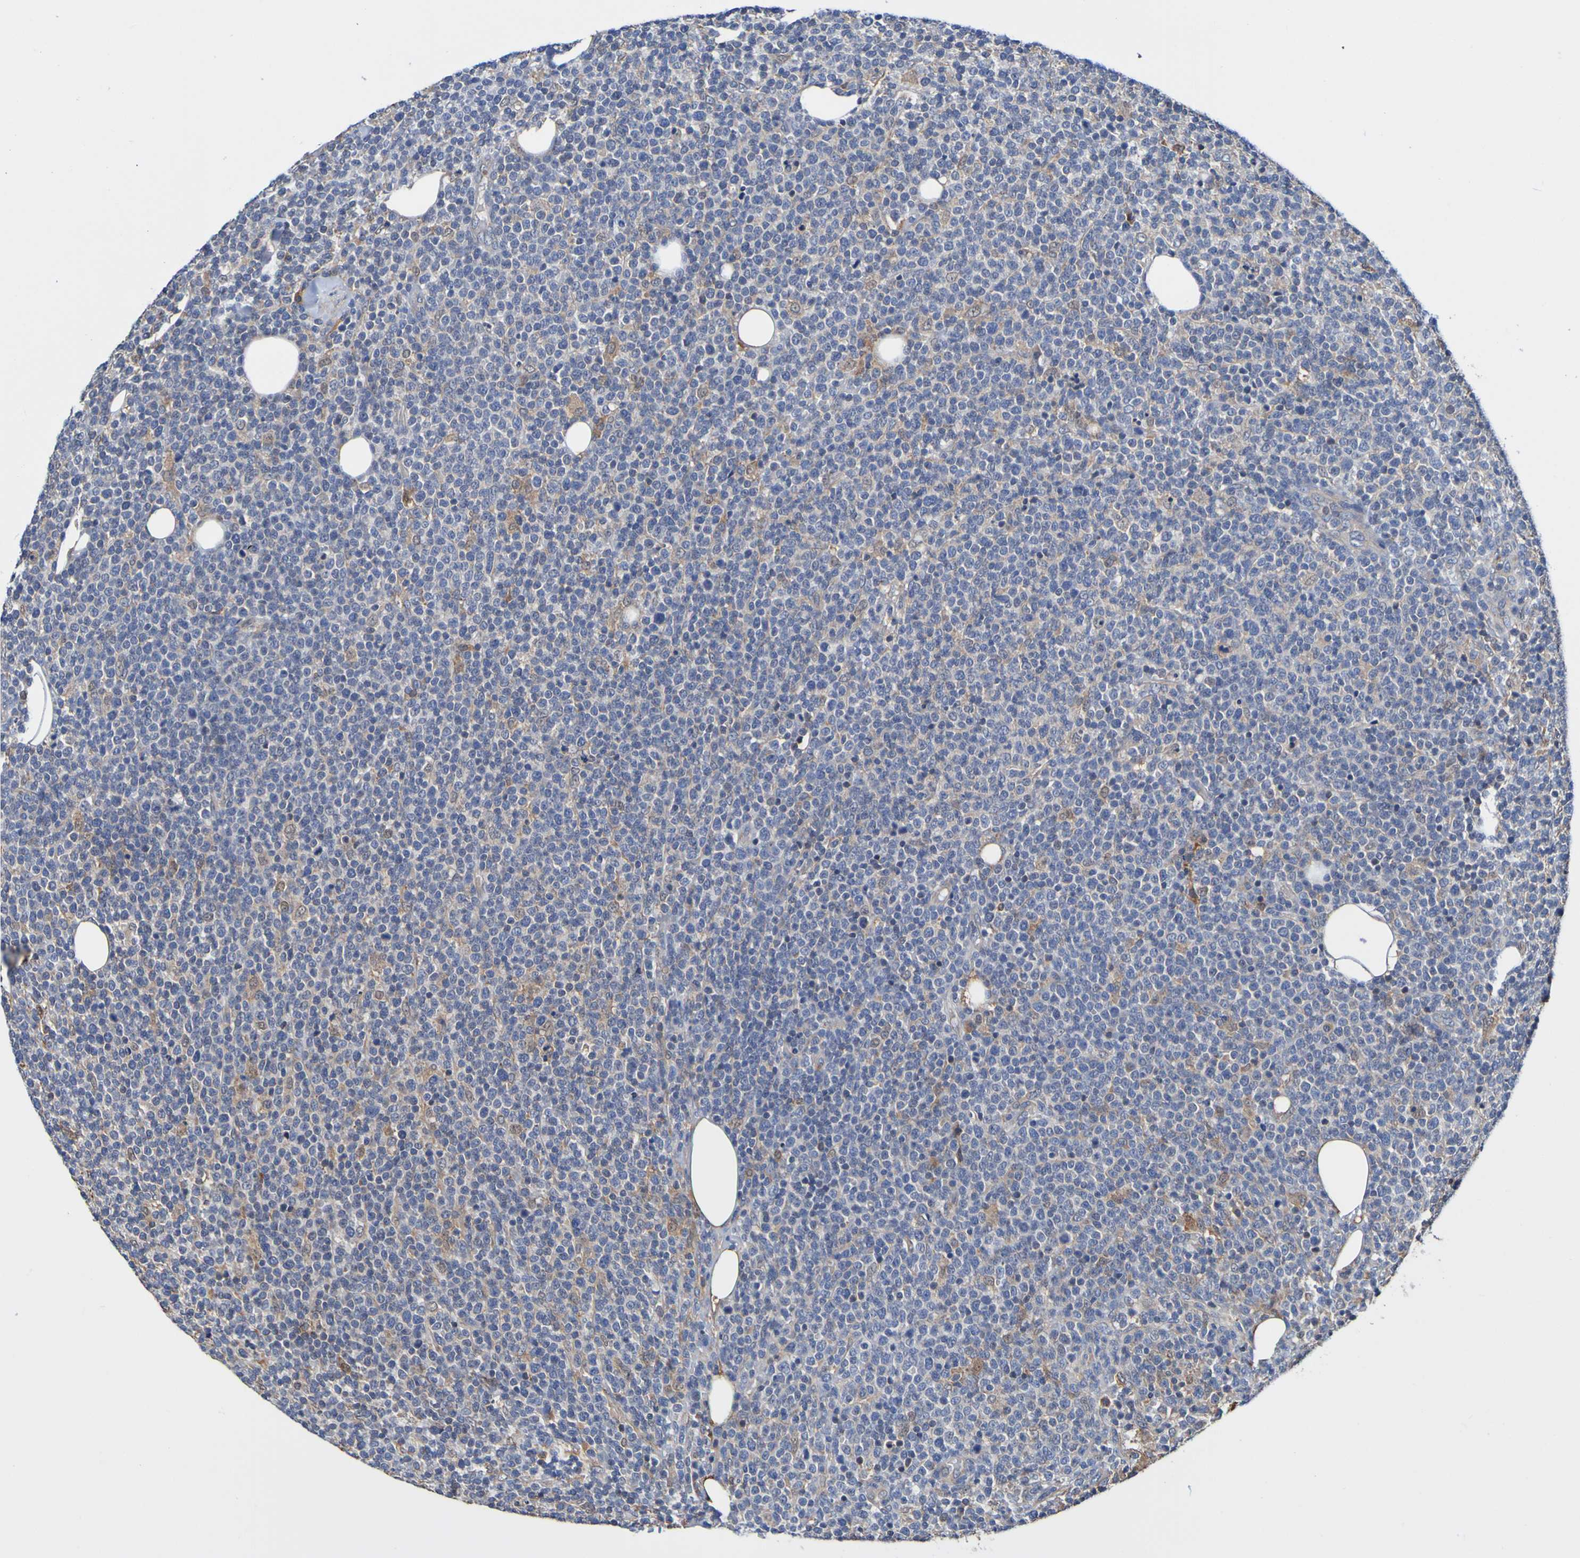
{"staining": {"intensity": "negative", "quantity": "none", "location": "none"}, "tissue": "lymphoma", "cell_type": "Tumor cells", "image_type": "cancer", "snomed": [{"axis": "morphology", "description": "Malignant lymphoma, non-Hodgkin's type, High grade"}, {"axis": "topography", "description": "Lymph node"}], "caption": "High-grade malignant lymphoma, non-Hodgkin's type stained for a protein using immunohistochemistry (IHC) shows no expression tumor cells.", "gene": "METAP2", "patient": {"sex": "male", "age": 61}}